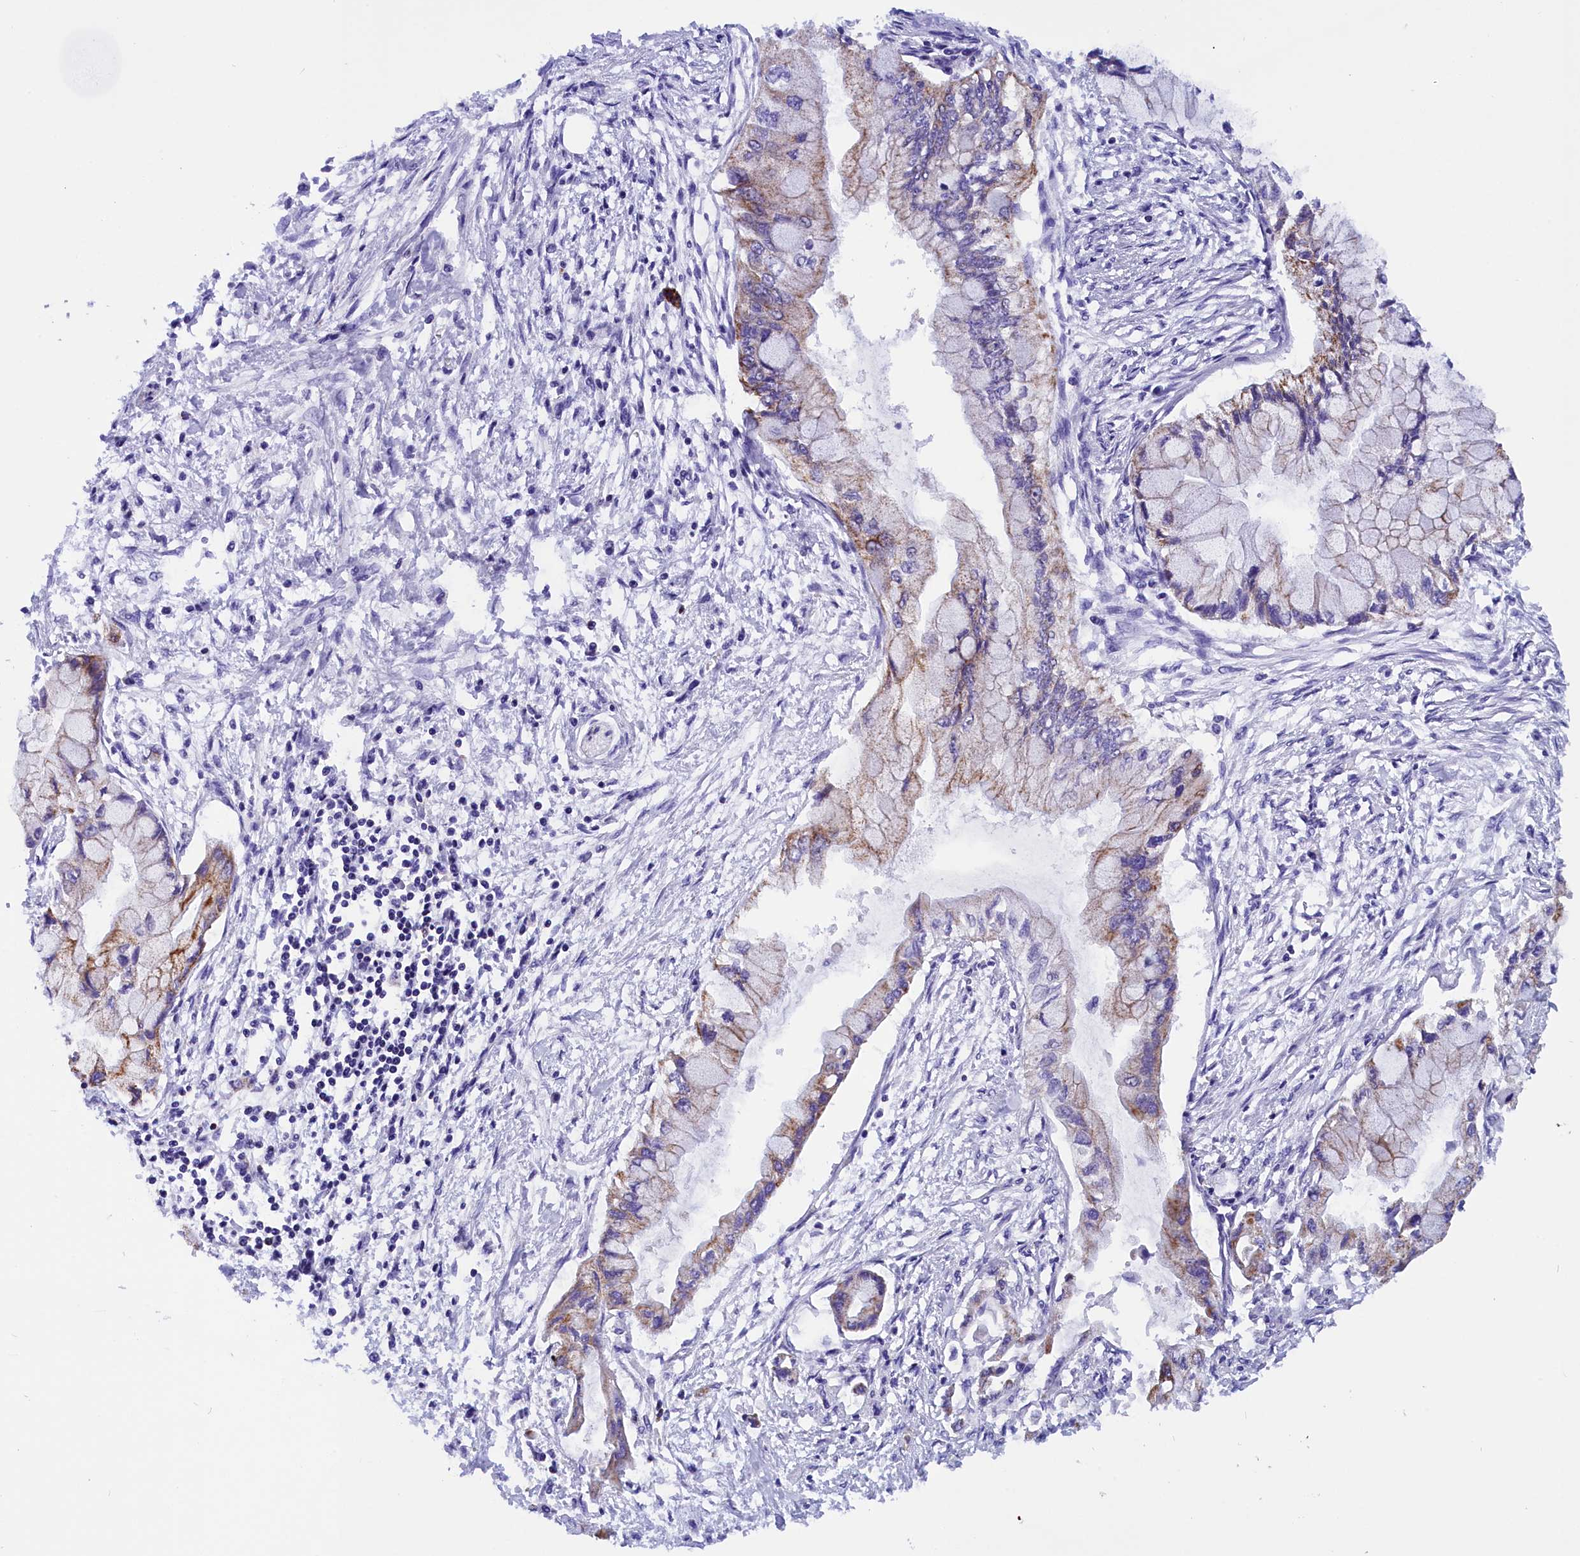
{"staining": {"intensity": "weak", "quantity": "25%-75%", "location": "cytoplasmic/membranous"}, "tissue": "pancreatic cancer", "cell_type": "Tumor cells", "image_type": "cancer", "snomed": [{"axis": "morphology", "description": "Adenocarcinoma, NOS"}, {"axis": "topography", "description": "Pancreas"}], "caption": "High-power microscopy captured an immunohistochemistry image of adenocarcinoma (pancreatic), revealing weak cytoplasmic/membranous staining in approximately 25%-75% of tumor cells. (Stains: DAB in brown, nuclei in blue, Microscopy: brightfield microscopy at high magnification).", "gene": "ABAT", "patient": {"sex": "male", "age": 48}}